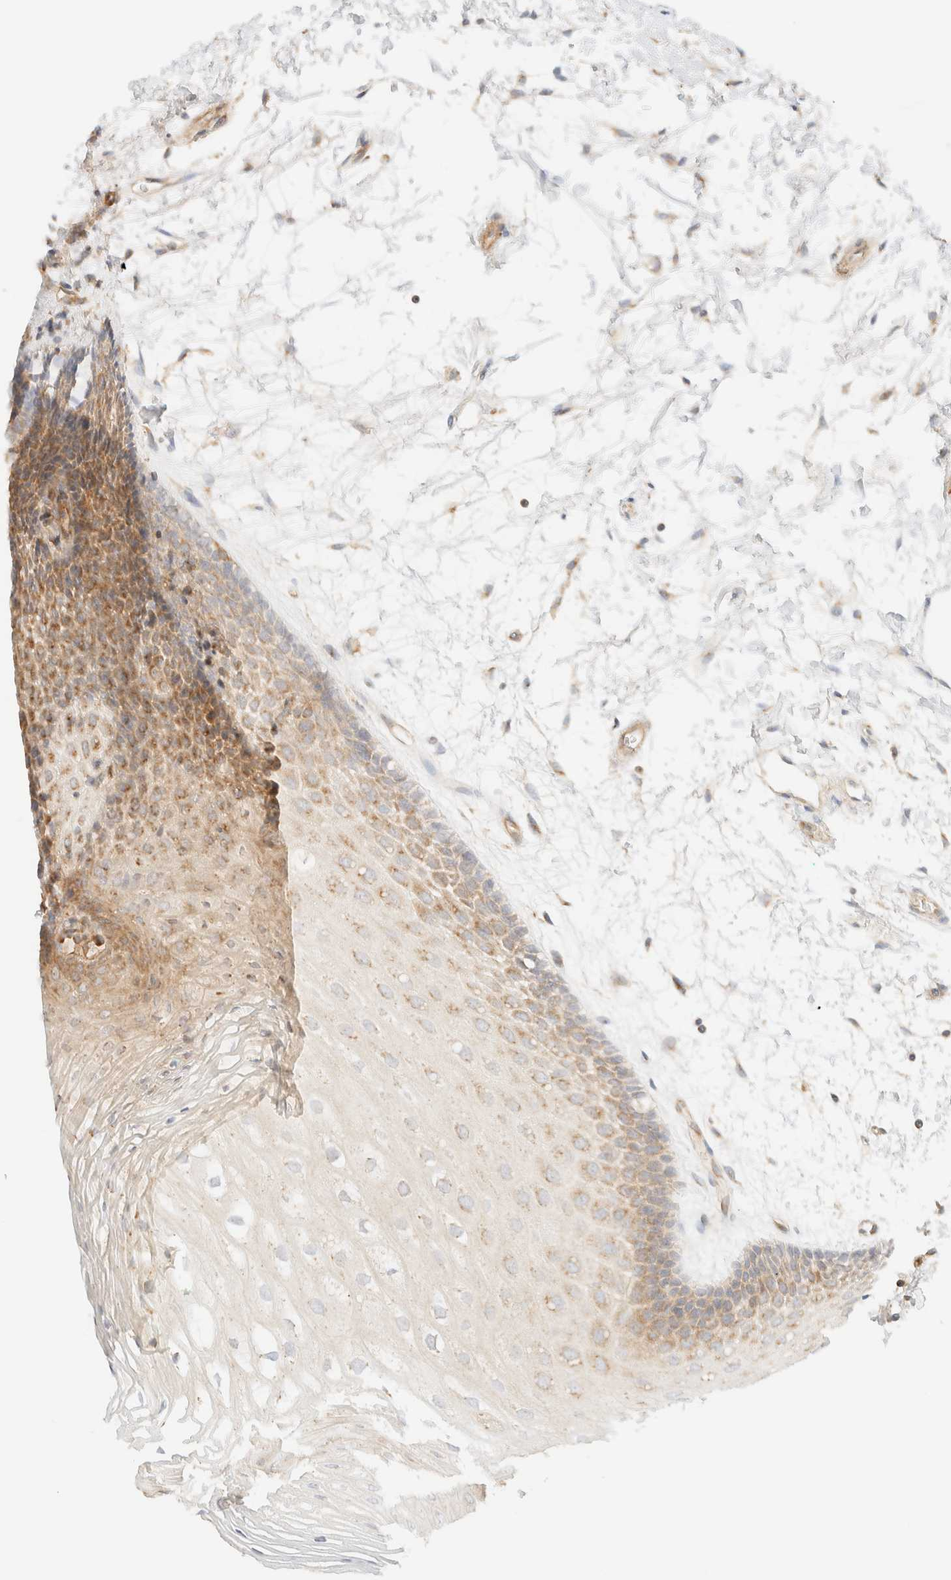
{"staining": {"intensity": "weak", "quantity": "25%-75%", "location": "cytoplasmic/membranous"}, "tissue": "oral mucosa", "cell_type": "Squamous epithelial cells", "image_type": "normal", "snomed": [{"axis": "morphology", "description": "Normal tissue, NOS"}, {"axis": "topography", "description": "Skeletal muscle"}, {"axis": "topography", "description": "Oral tissue"}, {"axis": "topography", "description": "Peripheral nerve tissue"}], "caption": "Brown immunohistochemical staining in benign human oral mucosa shows weak cytoplasmic/membranous expression in about 25%-75% of squamous epithelial cells.", "gene": "MYO10", "patient": {"sex": "female", "age": 84}}